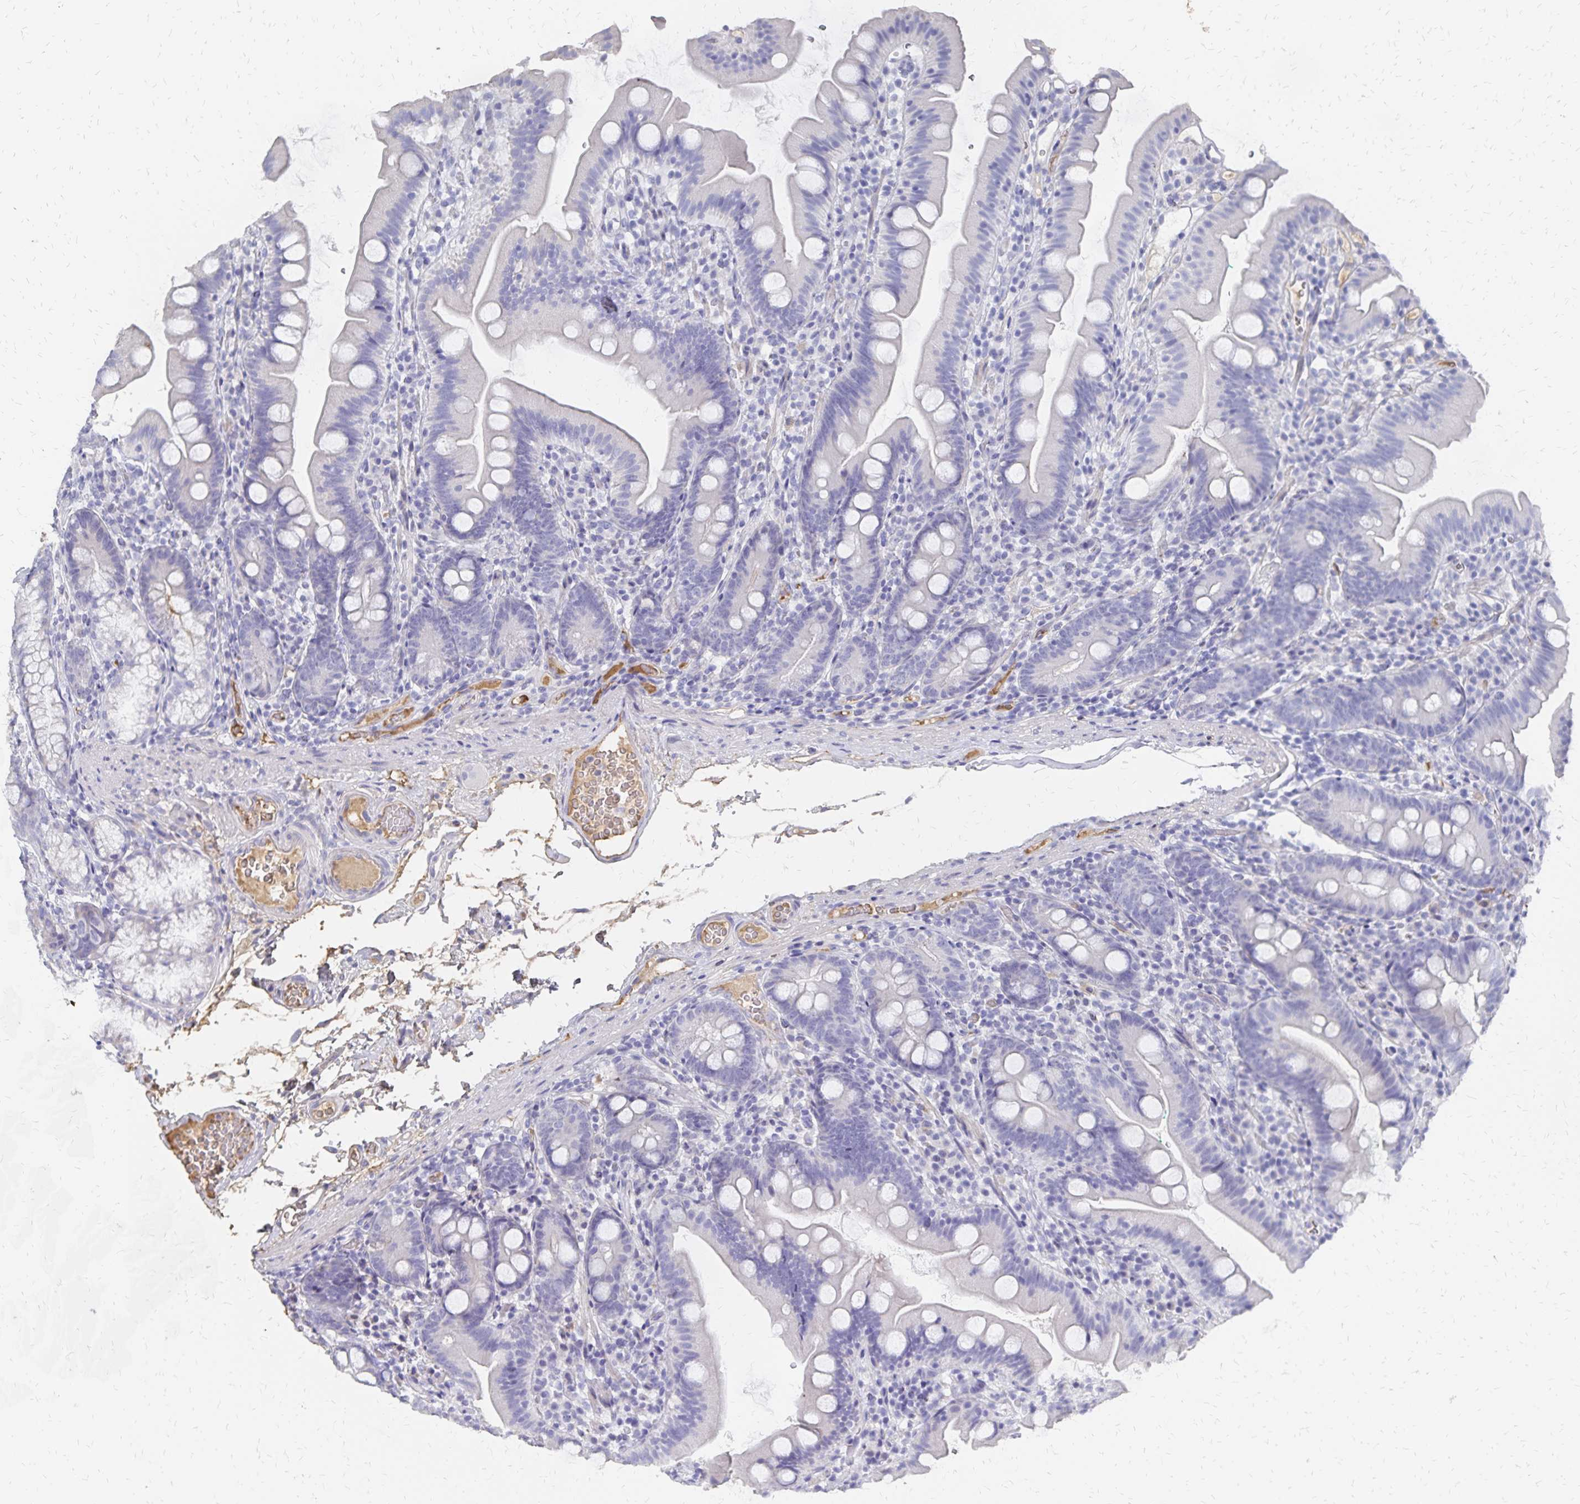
{"staining": {"intensity": "weak", "quantity": "<25%", "location": "cytoplasmic/membranous"}, "tissue": "duodenum", "cell_type": "Glandular cells", "image_type": "normal", "snomed": [{"axis": "morphology", "description": "Normal tissue, NOS"}, {"axis": "topography", "description": "Duodenum"}], "caption": "Immunohistochemistry (IHC) photomicrograph of normal human duodenum stained for a protein (brown), which displays no staining in glandular cells.", "gene": "KISS1", "patient": {"sex": "female", "age": 67}}